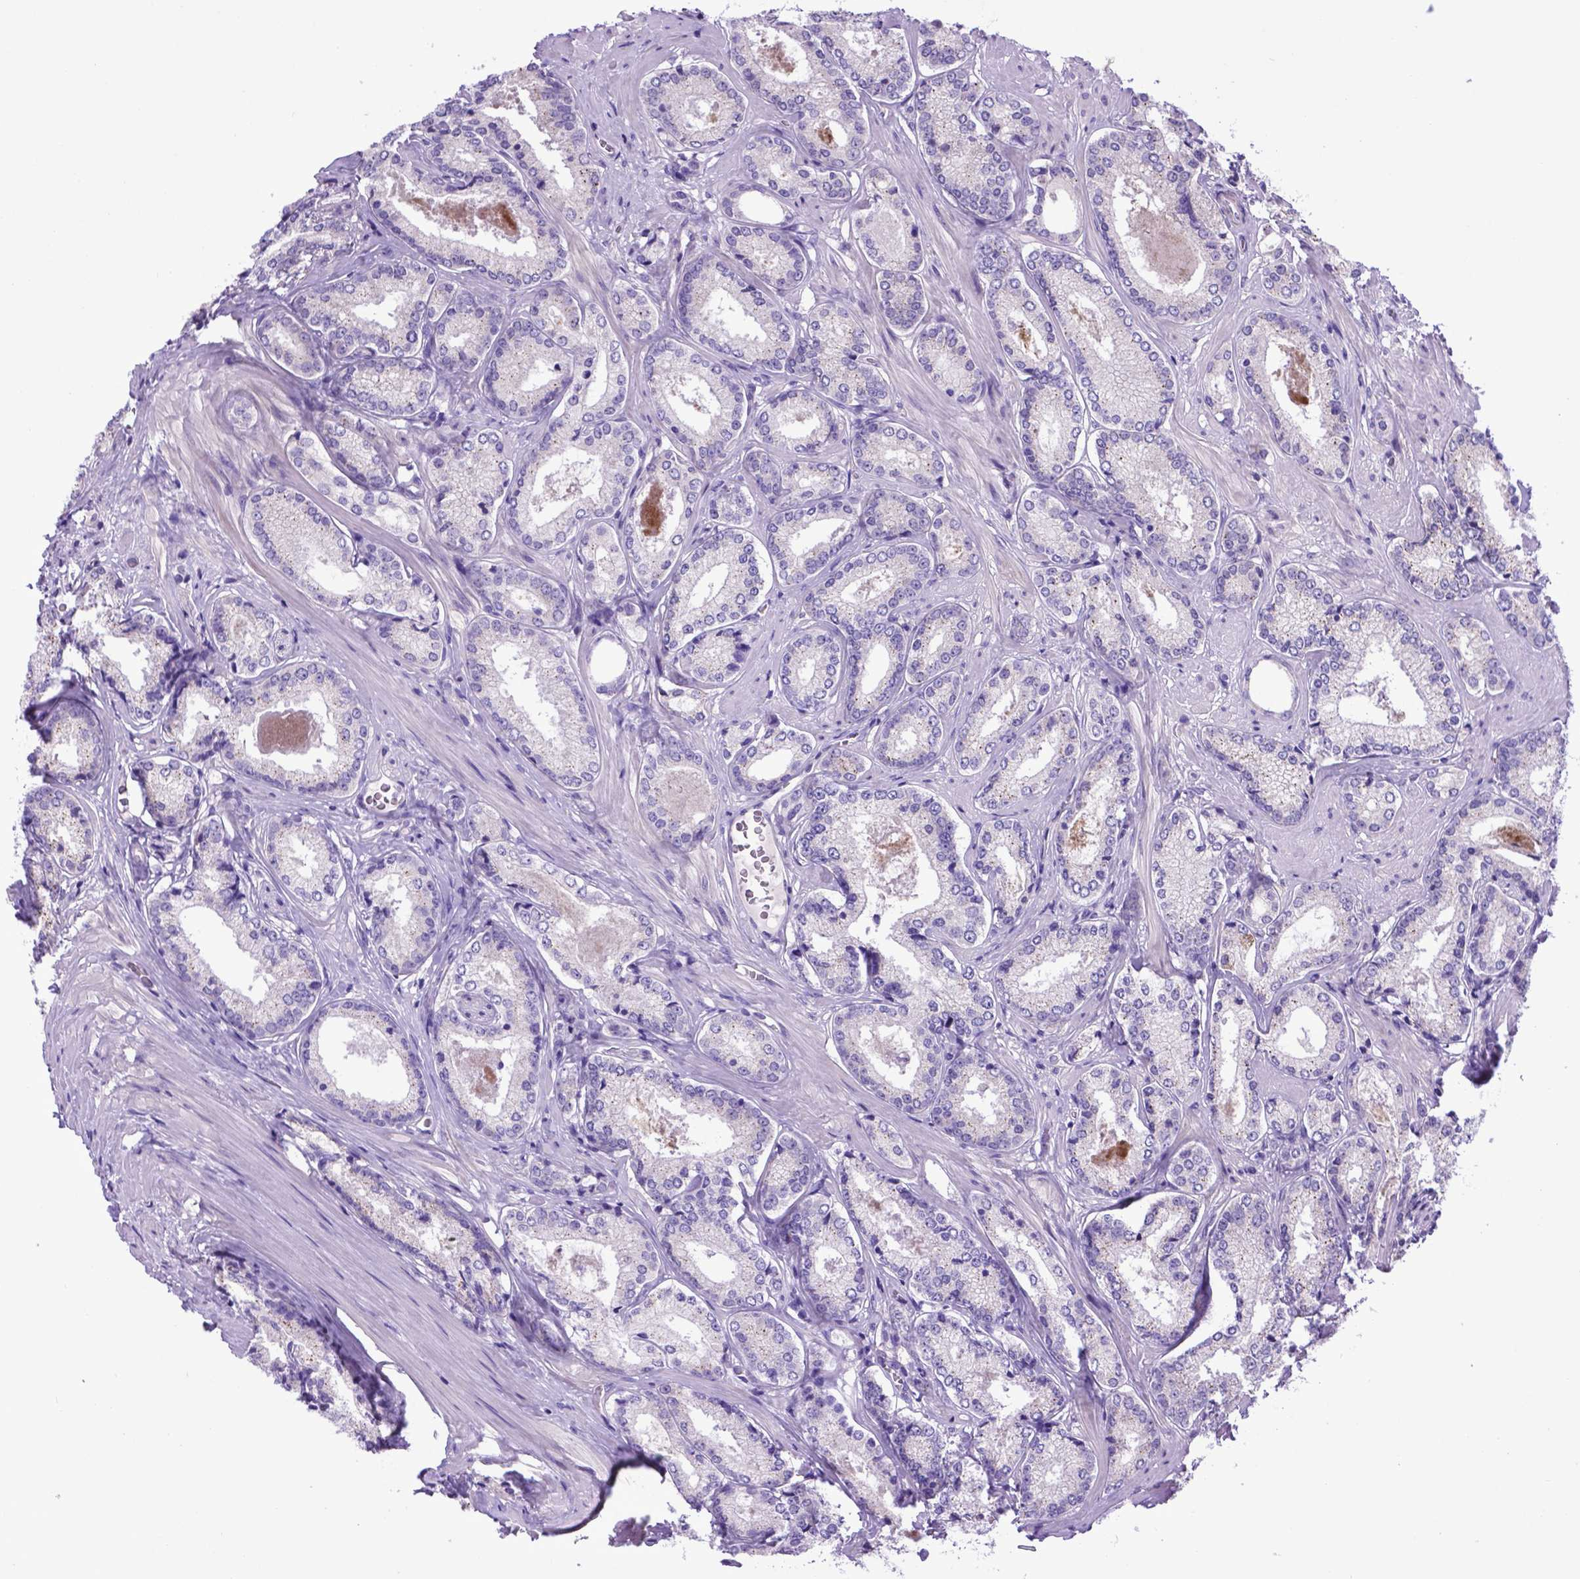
{"staining": {"intensity": "negative", "quantity": "none", "location": "none"}, "tissue": "prostate cancer", "cell_type": "Tumor cells", "image_type": "cancer", "snomed": [{"axis": "morphology", "description": "Adenocarcinoma, Low grade"}, {"axis": "topography", "description": "Prostate"}], "caption": "IHC image of human prostate cancer (adenocarcinoma (low-grade)) stained for a protein (brown), which demonstrates no staining in tumor cells.", "gene": "ADRA2B", "patient": {"sex": "male", "age": 56}}